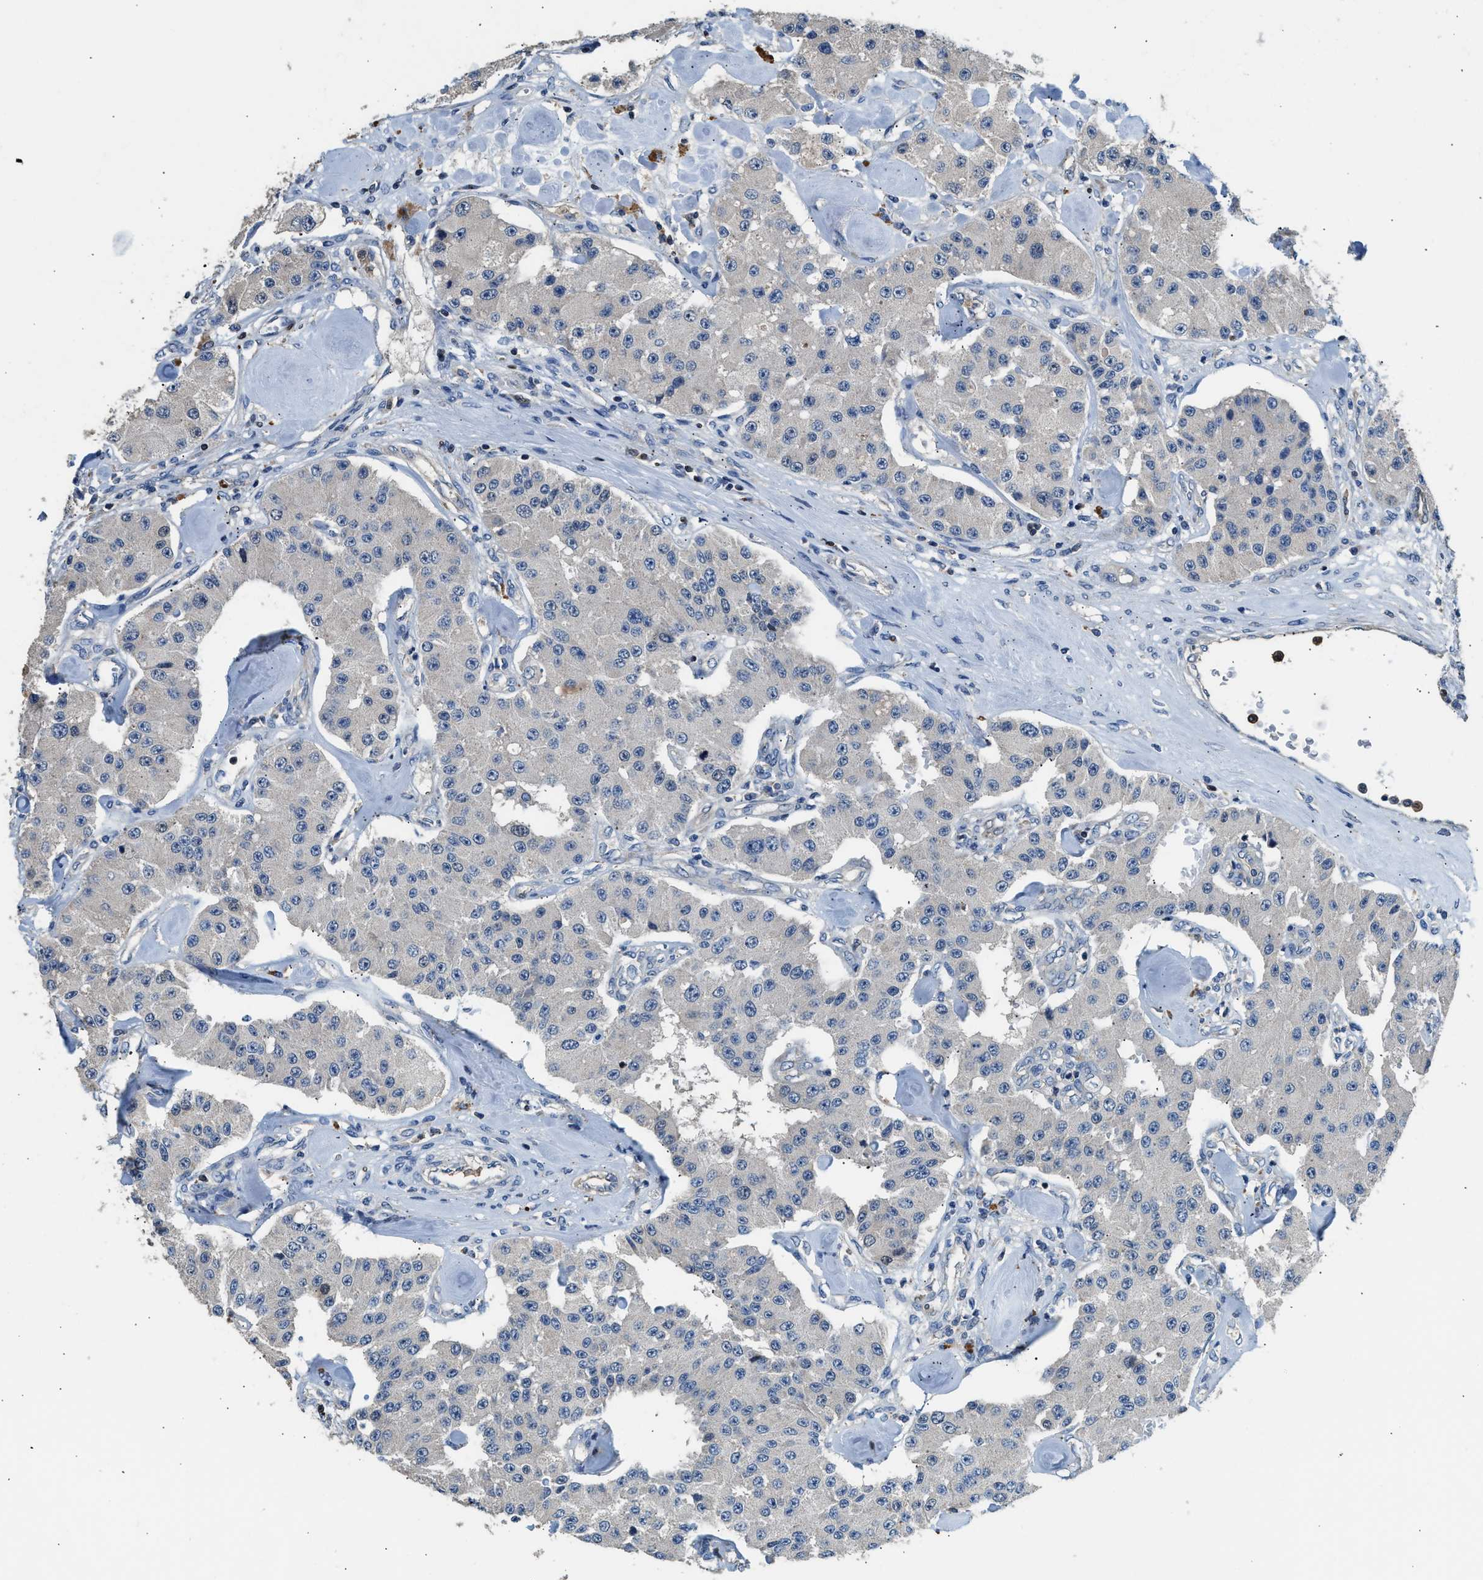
{"staining": {"intensity": "negative", "quantity": "none", "location": "none"}, "tissue": "carcinoid", "cell_type": "Tumor cells", "image_type": "cancer", "snomed": [{"axis": "morphology", "description": "Carcinoid, malignant, NOS"}, {"axis": "topography", "description": "Pancreas"}], "caption": "DAB (3,3'-diaminobenzidine) immunohistochemical staining of human carcinoid shows no significant expression in tumor cells. (DAB (3,3'-diaminobenzidine) immunohistochemistry (IHC) with hematoxylin counter stain).", "gene": "TOX", "patient": {"sex": "male", "age": 41}}